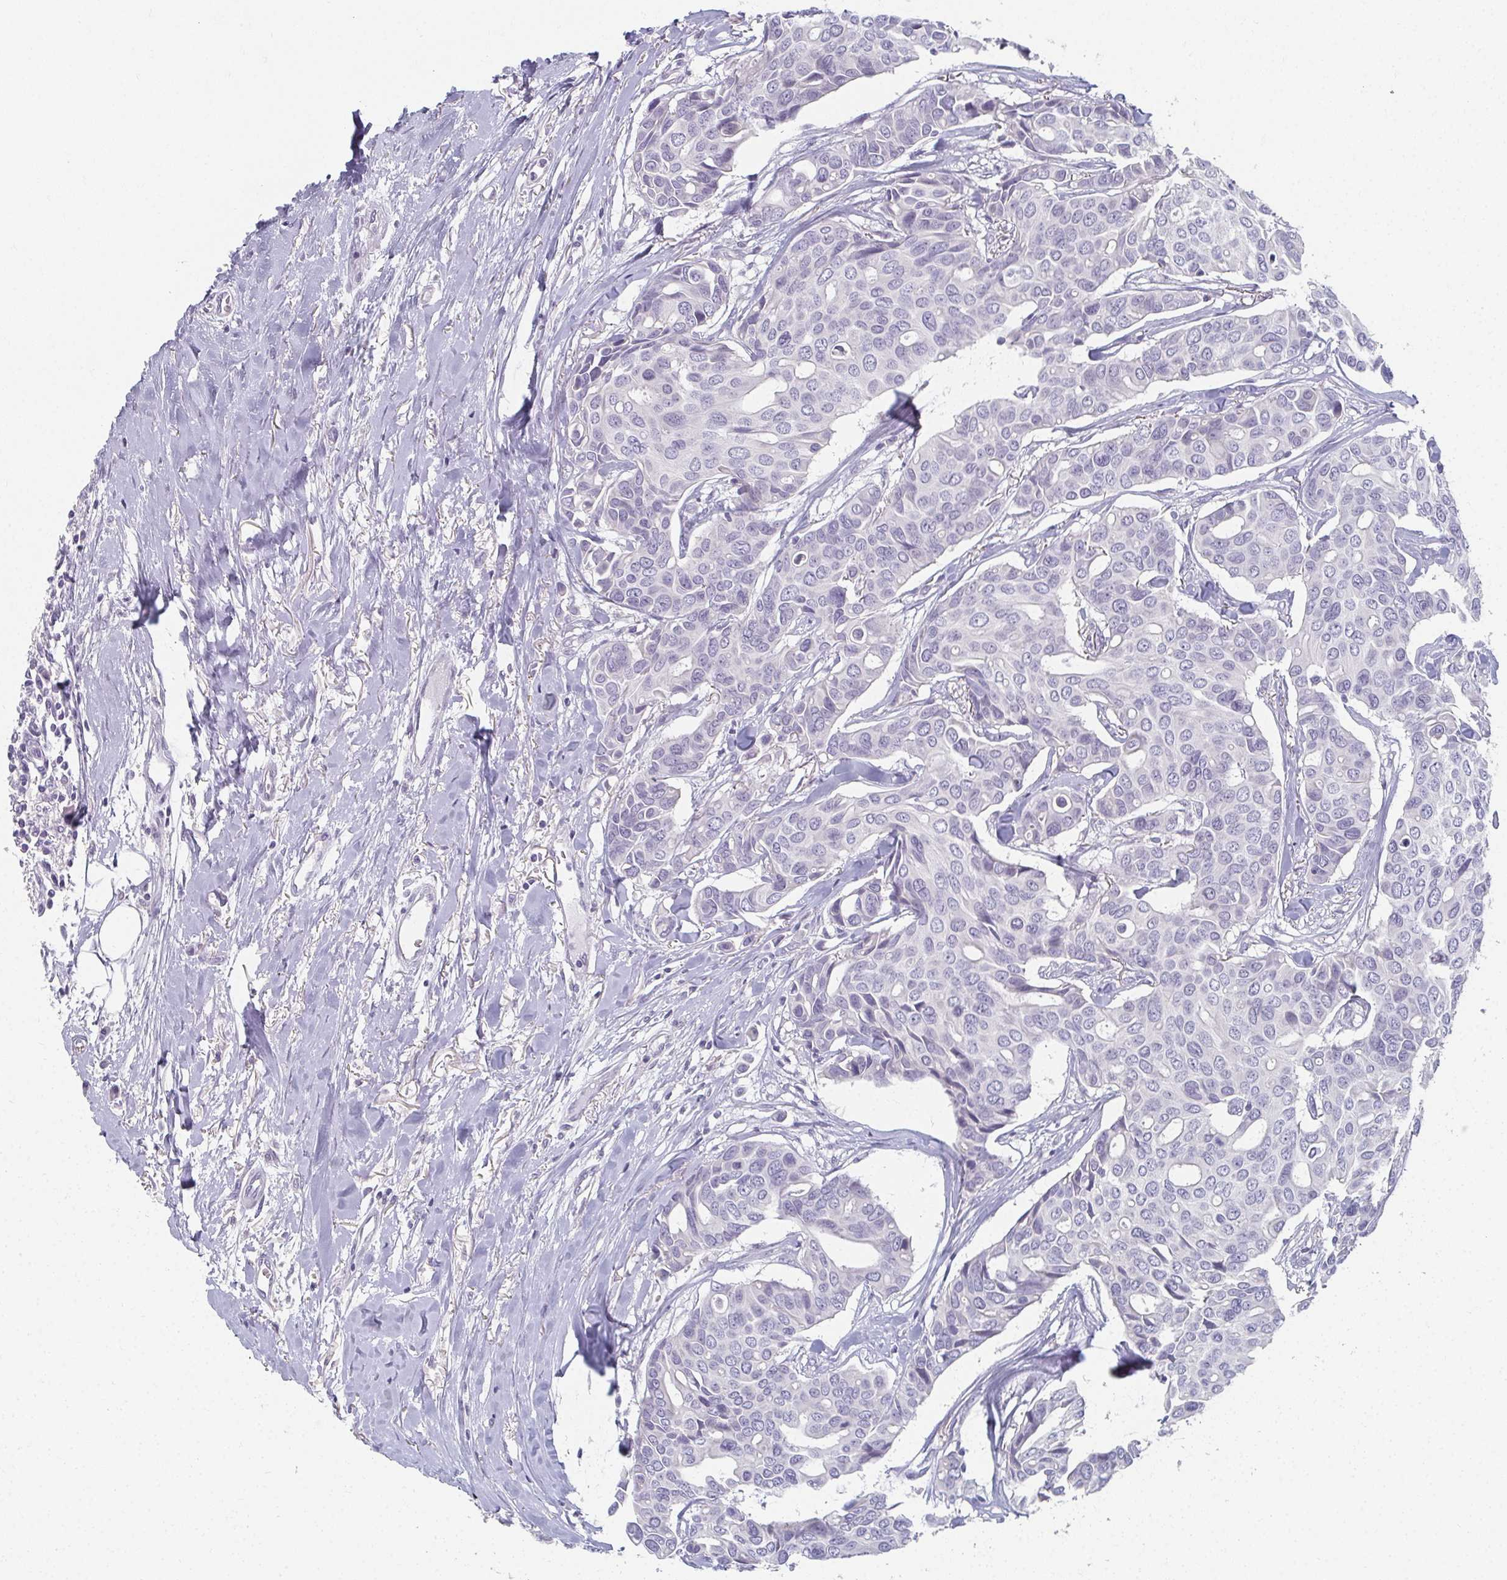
{"staining": {"intensity": "negative", "quantity": "none", "location": "none"}, "tissue": "breast cancer", "cell_type": "Tumor cells", "image_type": "cancer", "snomed": [{"axis": "morphology", "description": "Duct carcinoma"}, {"axis": "topography", "description": "Breast"}], "caption": "This is an immunohistochemistry micrograph of intraductal carcinoma (breast). There is no positivity in tumor cells.", "gene": "CAMKV", "patient": {"sex": "female", "age": 54}}